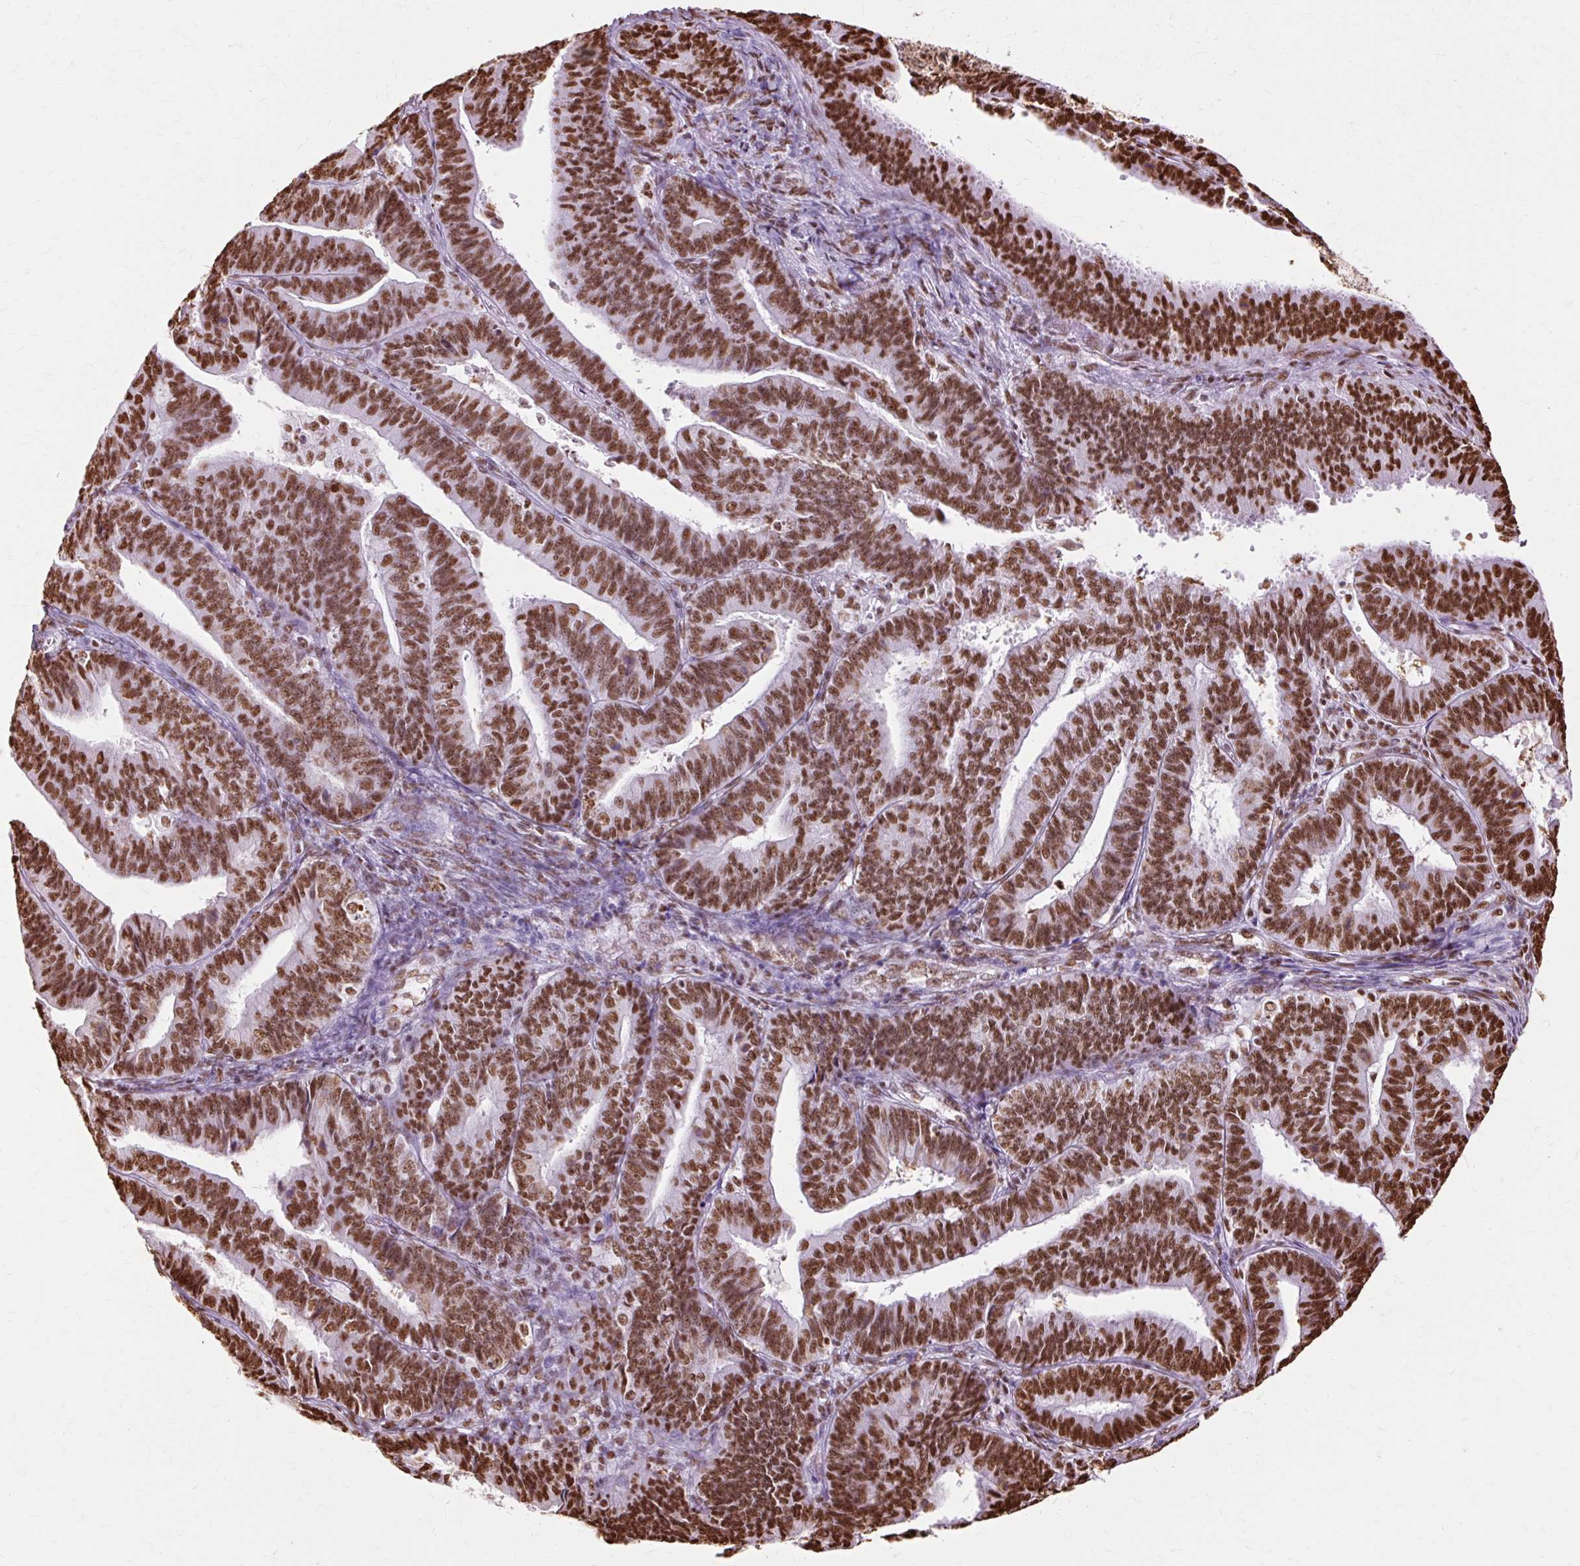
{"staining": {"intensity": "strong", "quantity": ">75%", "location": "nuclear"}, "tissue": "endometrial cancer", "cell_type": "Tumor cells", "image_type": "cancer", "snomed": [{"axis": "morphology", "description": "Adenocarcinoma, NOS"}, {"axis": "topography", "description": "Endometrium"}], "caption": "Endometrial cancer (adenocarcinoma) stained with a protein marker displays strong staining in tumor cells.", "gene": "XRCC6", "patient": {"sex": "female", "age": 73}}